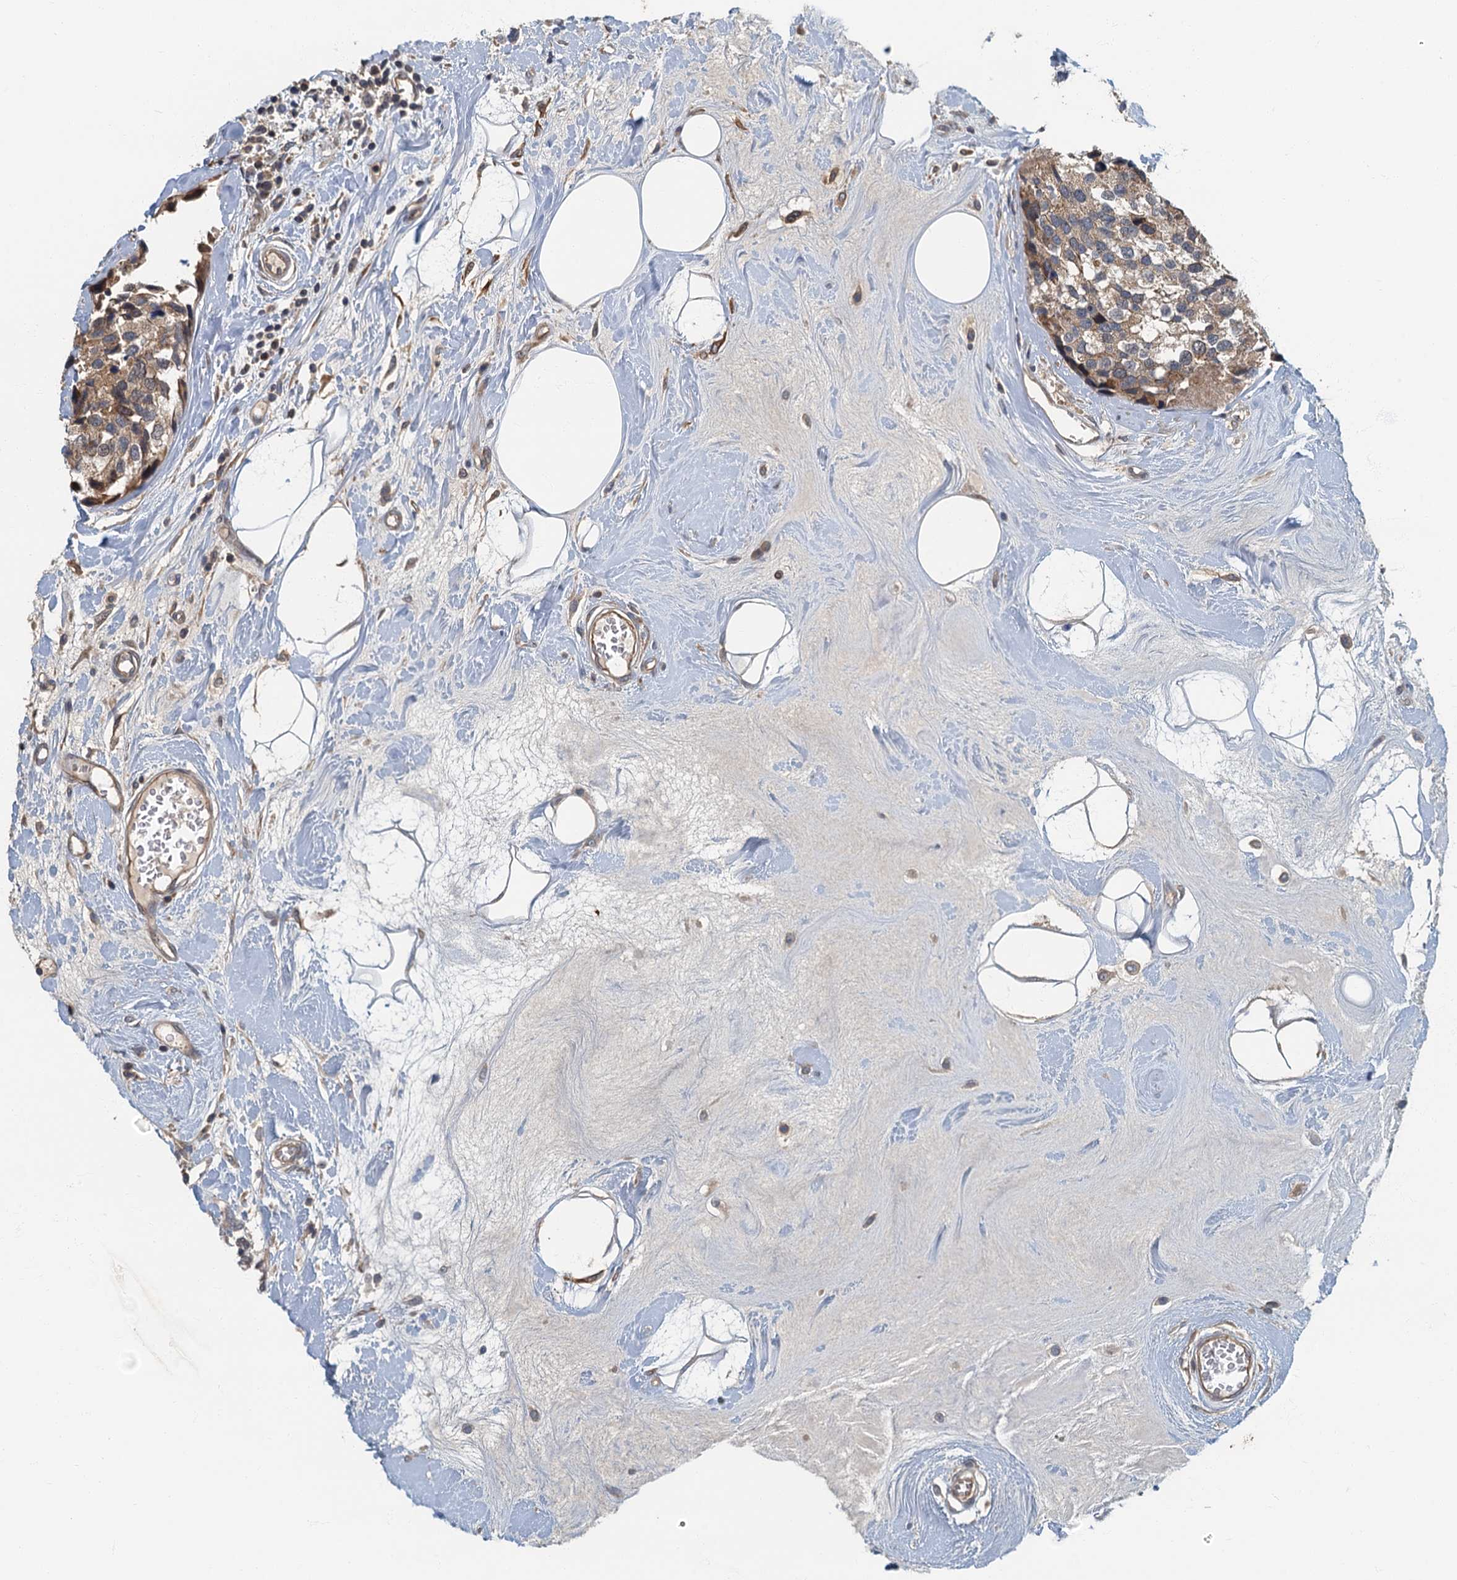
{"staining": {"intensity": "weak", "quantity": ">75%", "location": "cytoplasmic/membranous"}, "tissue": "breast cancer", "cell_type": "Tumor cells", "image_type": "cancer", "snomed": [{"axis": "morphology", "description": "Lobular carcinoma"}, {"axis": "topography", "description": "Breast"}], "caption": "High-power microscopy captured an immunohistochemistry (IHC) photomicrograph of breast cancer (lobular carcinoma), revealing weak cytoplasmic/membranous expression in approximately >75% of tumor cells.", "gene": "CKAP2L", "patient": {"sex": "female", "age": 59}}